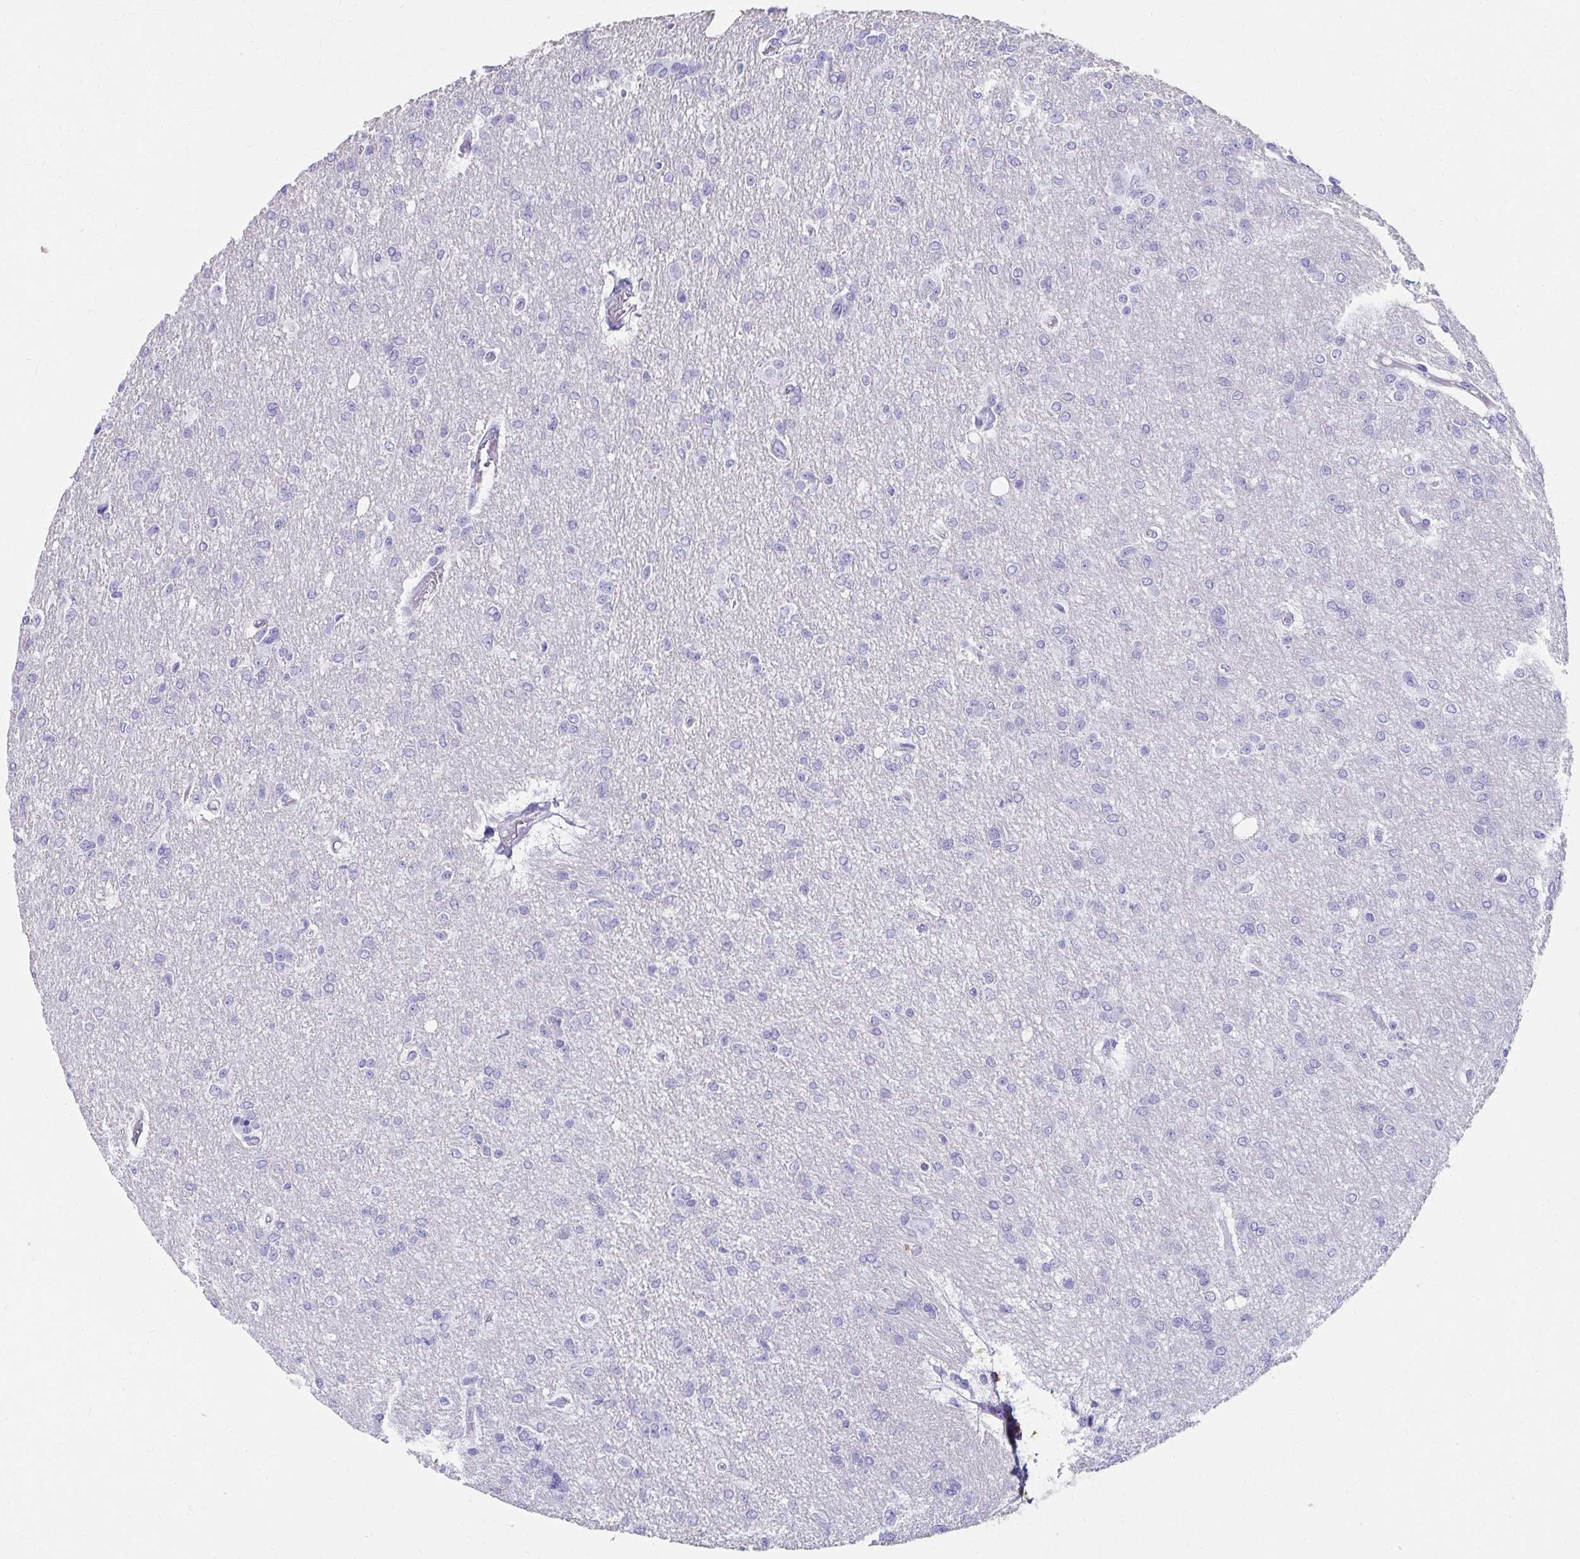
{"staining": {"intensity": "negative", "quantity": "none", "location": "none"}, "tissue": "glioma", "cell_type": "Tumor cells", "image_type": "cancer", "snomed": [{"axis": "morphology", "description": "Glioma, malignant, Low grade"}, {"axis": "topography", "description": "Brain"}], "caption": "This is a histopathology image of immunohistochemistry staining of glioma, which shows no expression in tumor cells. (Immunohistochemistry, brightfield microscopy, high magnification).", "gene": "DPEP3", "patient": {"sex": "male", "age": 26}}